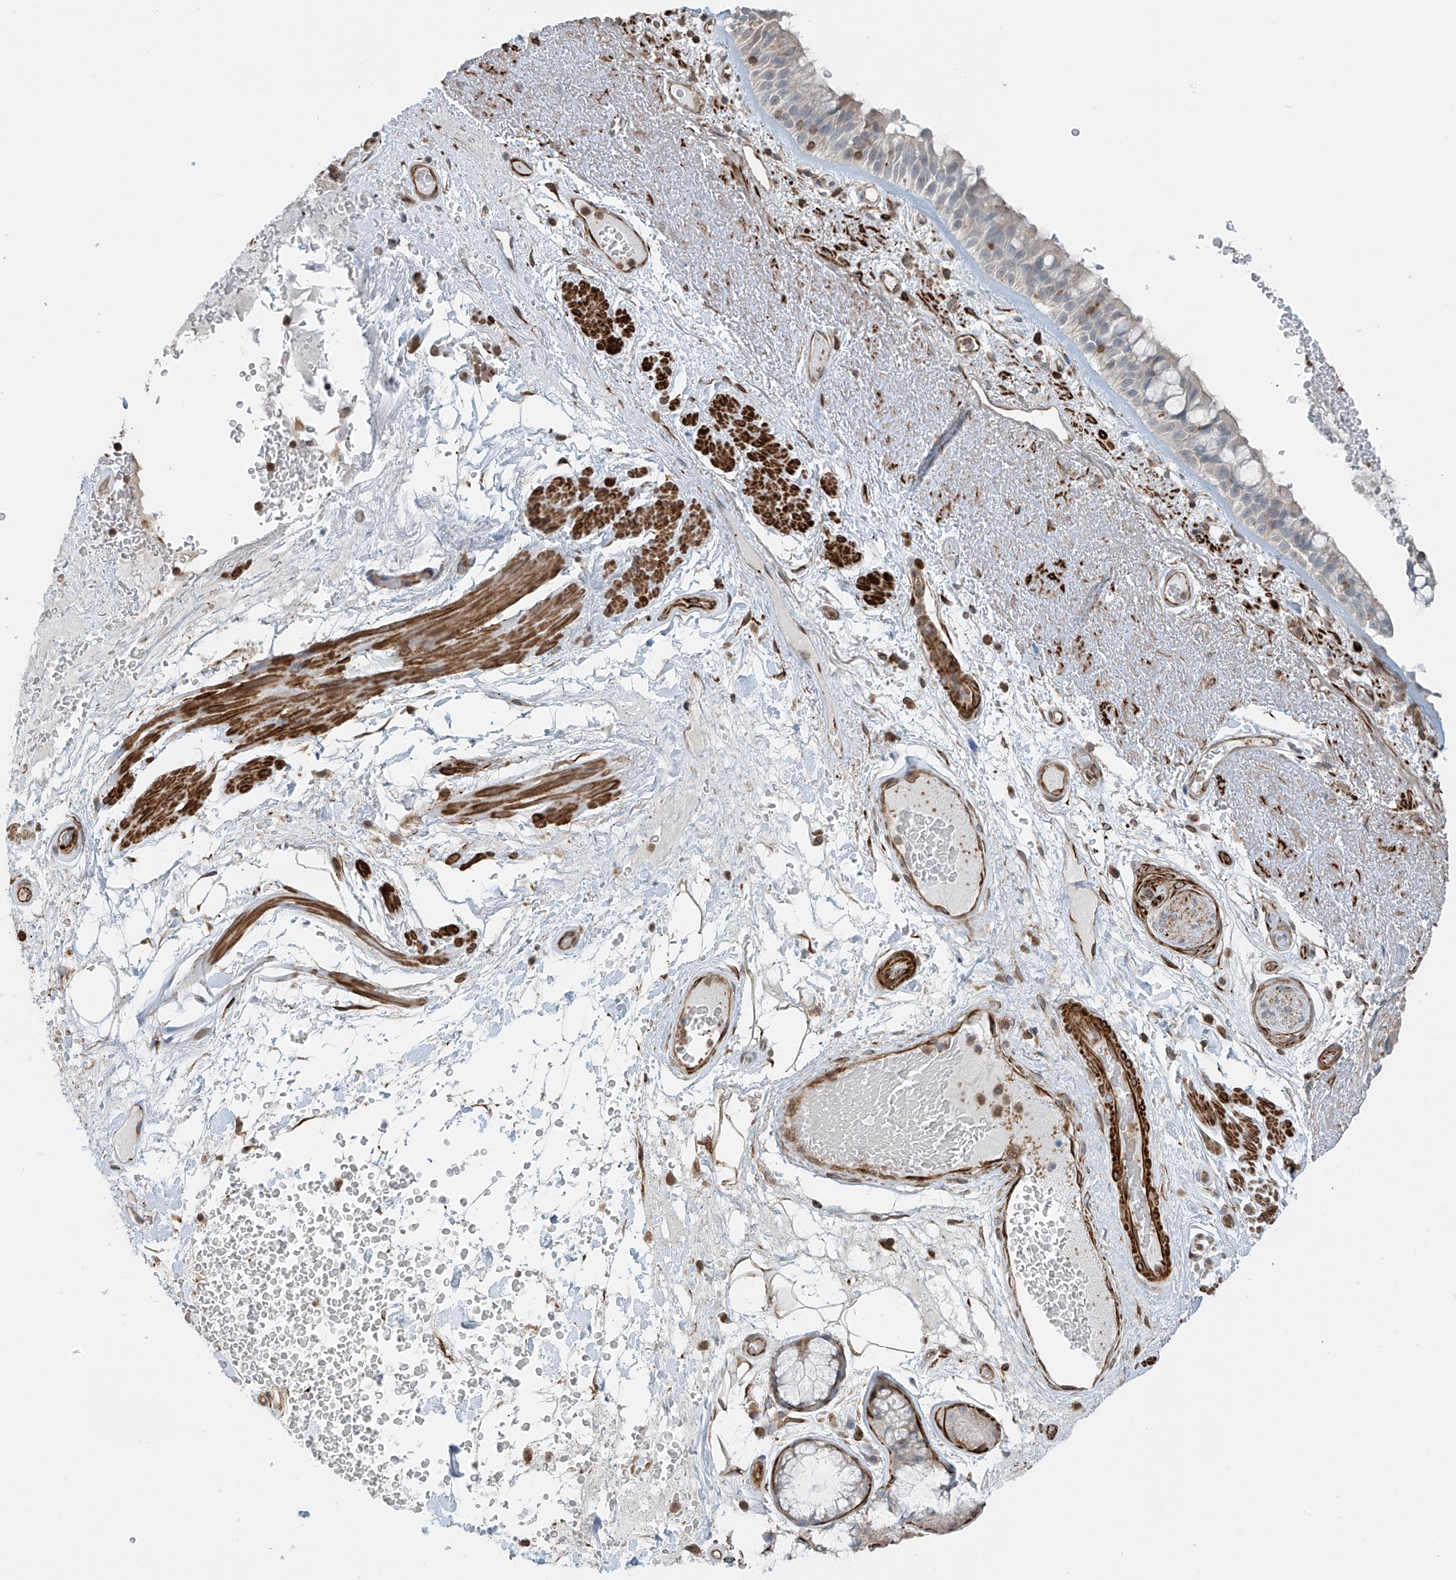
{"staining": {"intensity": "negative", "quantity": "none", "location": "none"}, "tissue": "bronchus", "cell_type": "Respiratory epithelial cells", "image_type": "normal", "snomed": [{"axis": "morphology", "description": "Normal tissue, NOS"}, {"axis": "morphology", "description": "Squamous cell carcinoma, NOS"}, {"axis": "topography", "description": "Lymph node"}, {"axis": "topography", "description": "Bronchus"}, {"axis": "topography", "description": "Lung"}], "caption": "Bronchus stained for a protein using immunohistochemistry exhibits no positivity respiratory epithelial cells.", "gene": "SH3BGRL3", "patient": {"sex": "male", "age": 66}}